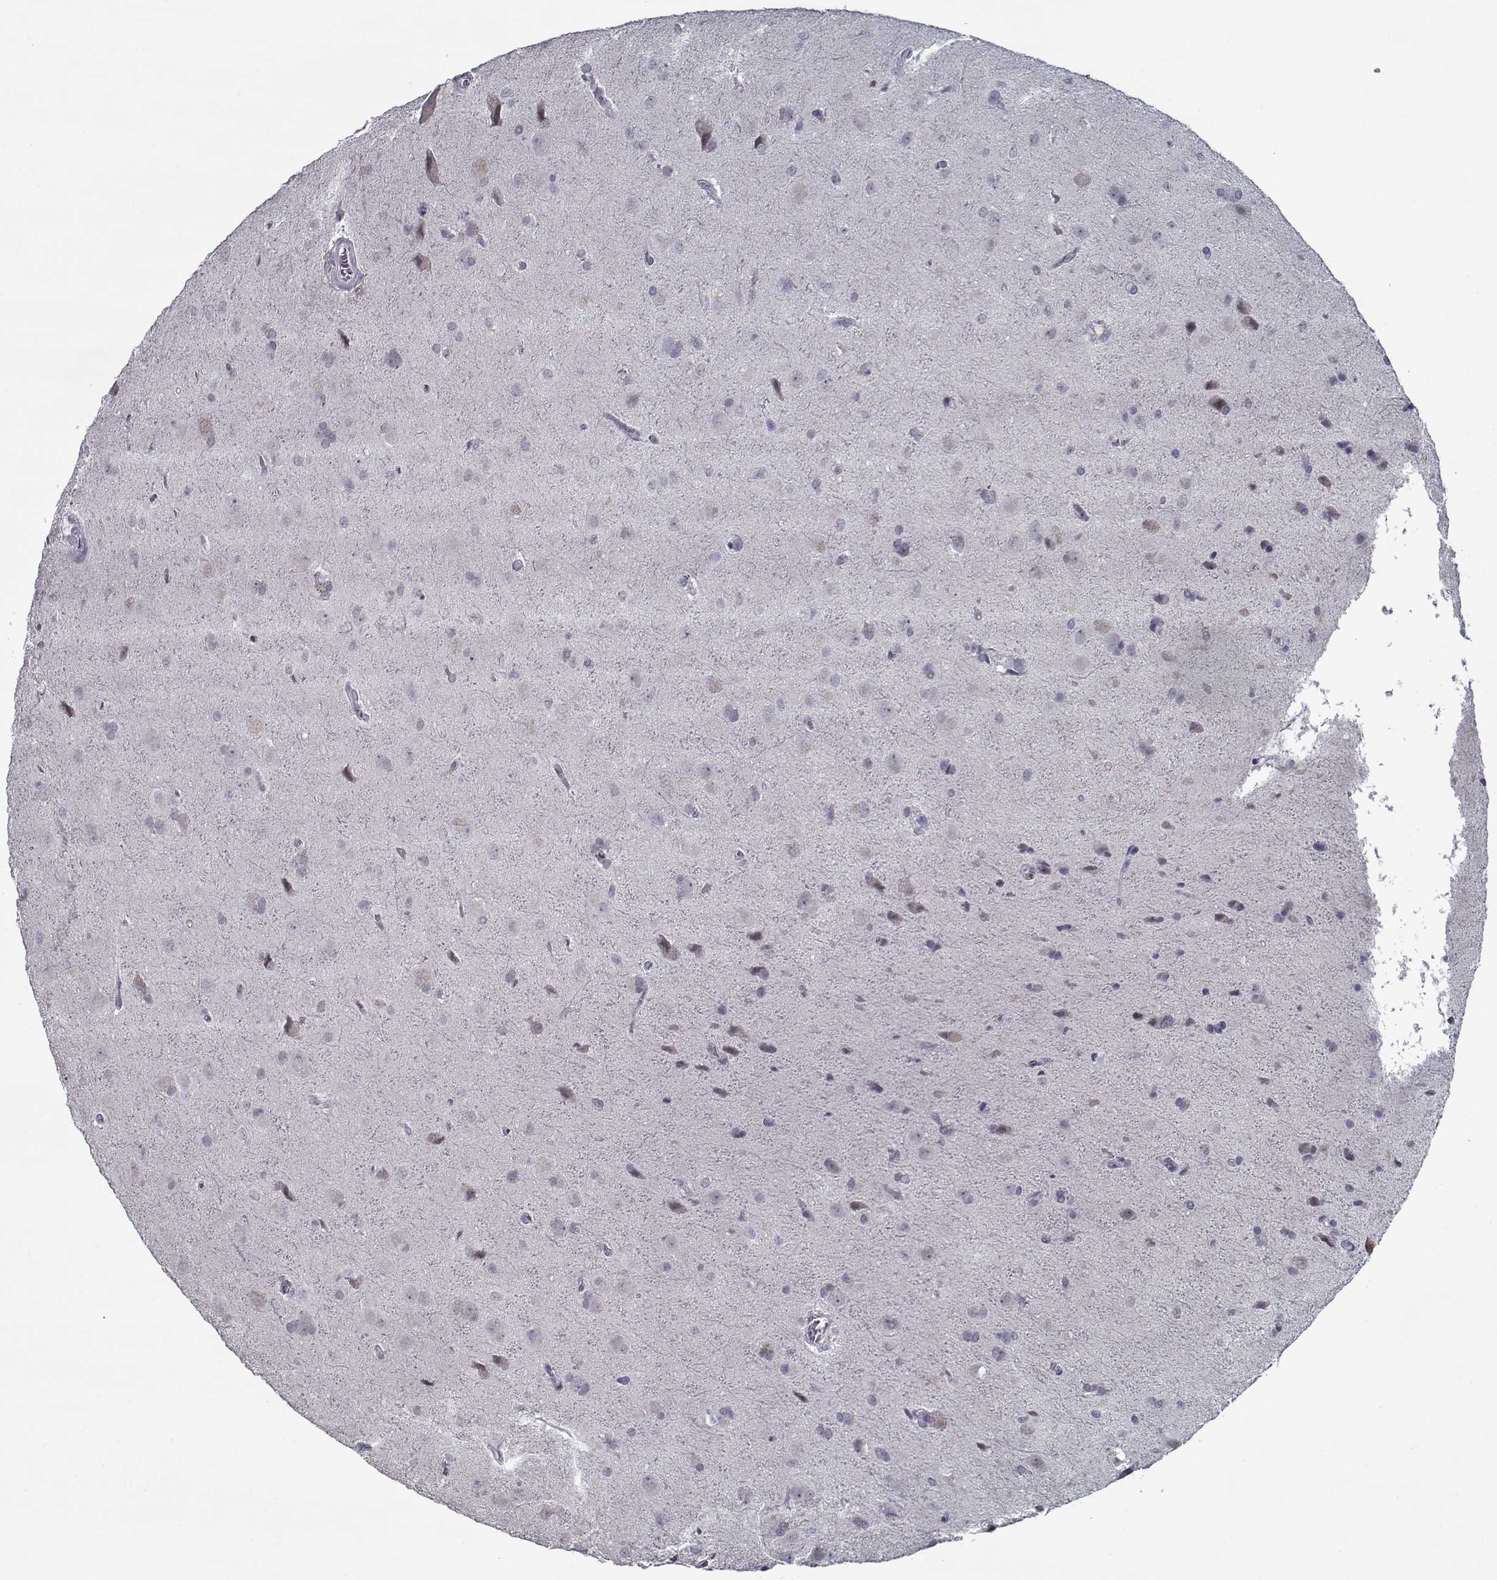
{"staining": {"intensity": "weak", "quantity": "<25%", "location": "cytoplasmic/membranous"}, "tissue": "glioma", "cell_type": "Tumor cells", "image_type": "cancer", "snomed": [{"axis": "morphology", "description": "Glioma, malignant, Low grade"}, {"axis": "topography", "description": "Brain"}], "caption": "Tumor cells show no significant positivity in malignant glioma (low-grade).", "gene": "SEC16B", "patient": {"sex": "male", "age": 58}}